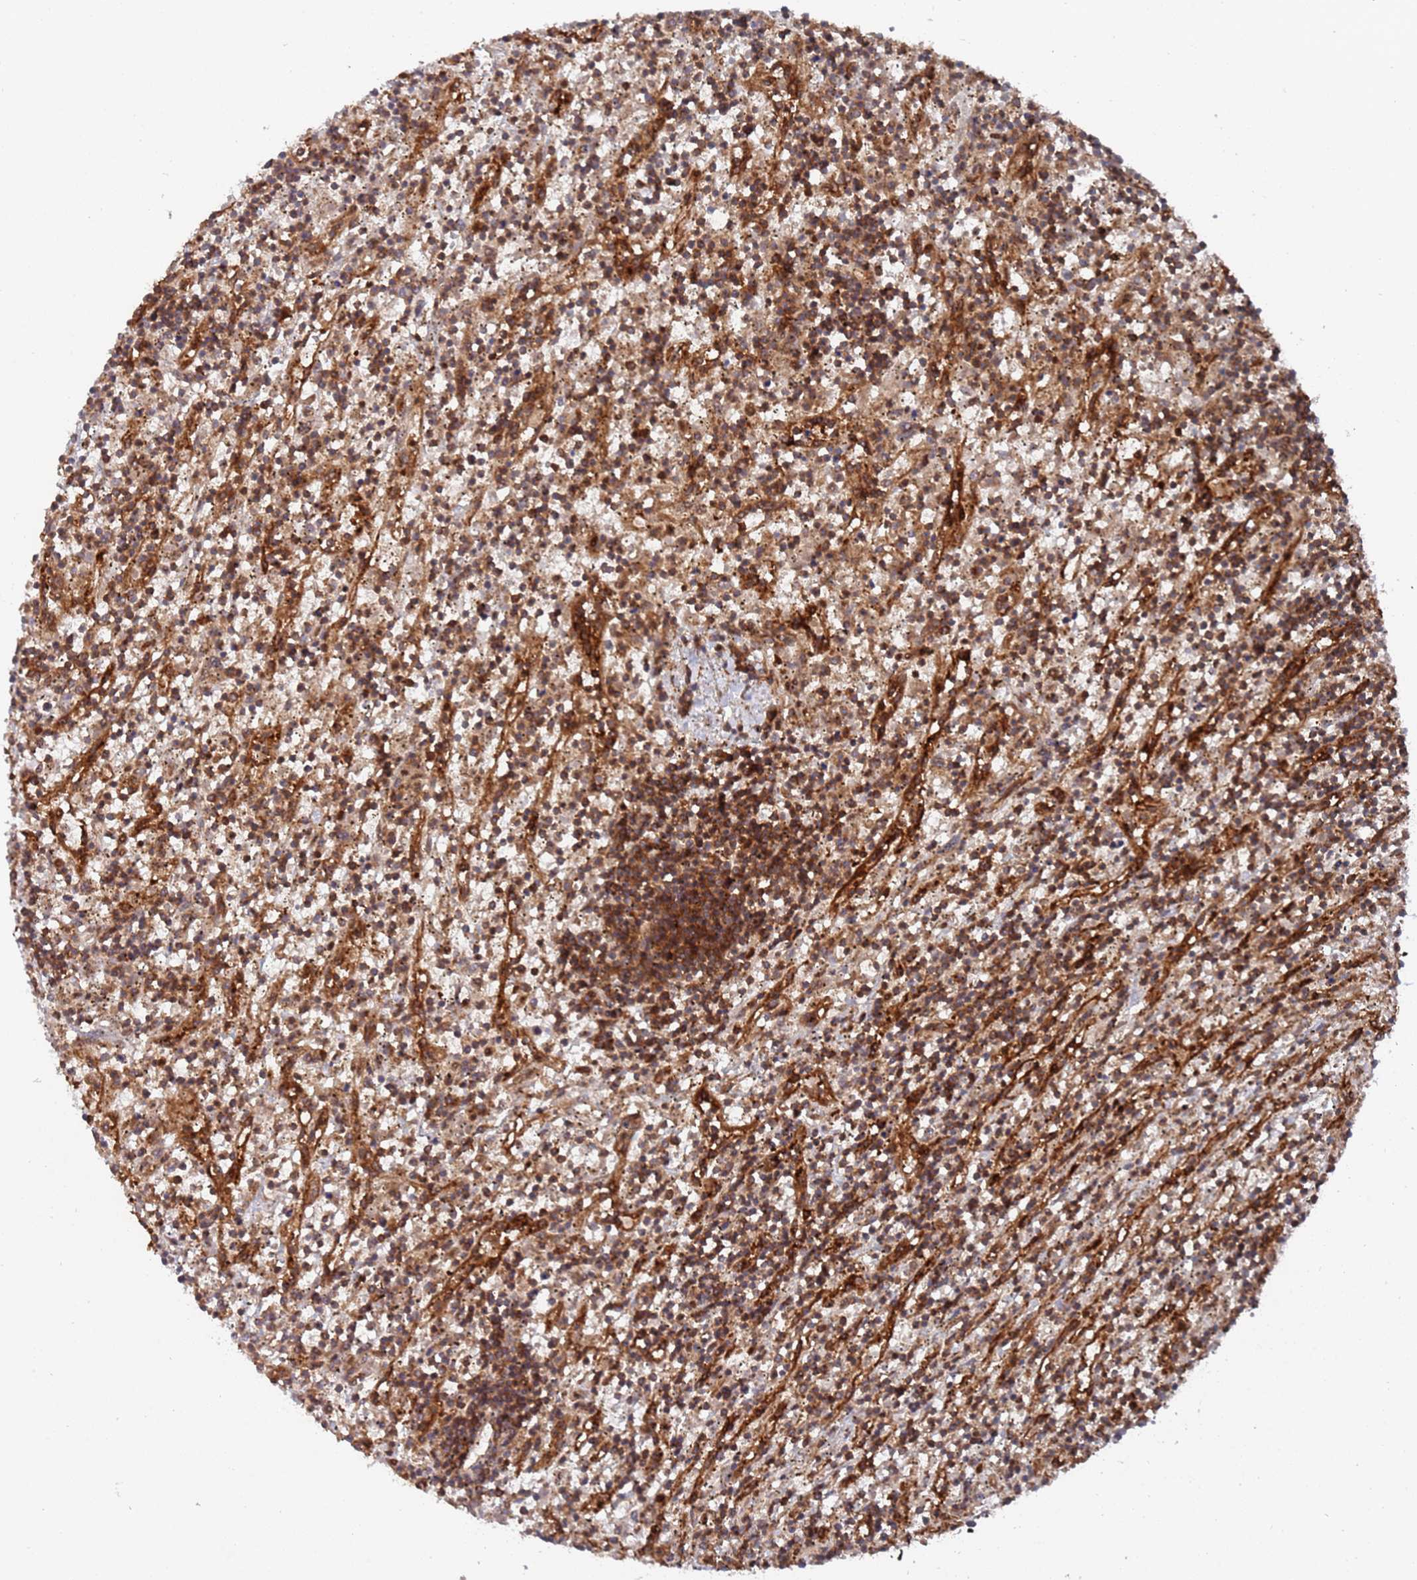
{"staining": {"intensity": "moderate", "quantity": ">75%", "location": "cytoplasmic/membranous"}, "tissue": "lymphoma", "cell_type": "Tumor cells", "image_type": "cancer", "snomed": [{"axis": "morphology", "description": "Malignant lymphoma, non-Hodgkin's type, Low grade"}, {"axis": "topography", "description": "Spleen"}], "caption": "Low-grade malignant lymphoma, non-Hodgkin's type stained for a protein (brown) exhibits moderate cytoplasmic/membranous positive expression in about >75% of tumor cells.", "gene": "DDX60", "patient": {"sex": "male", "age": 76}}